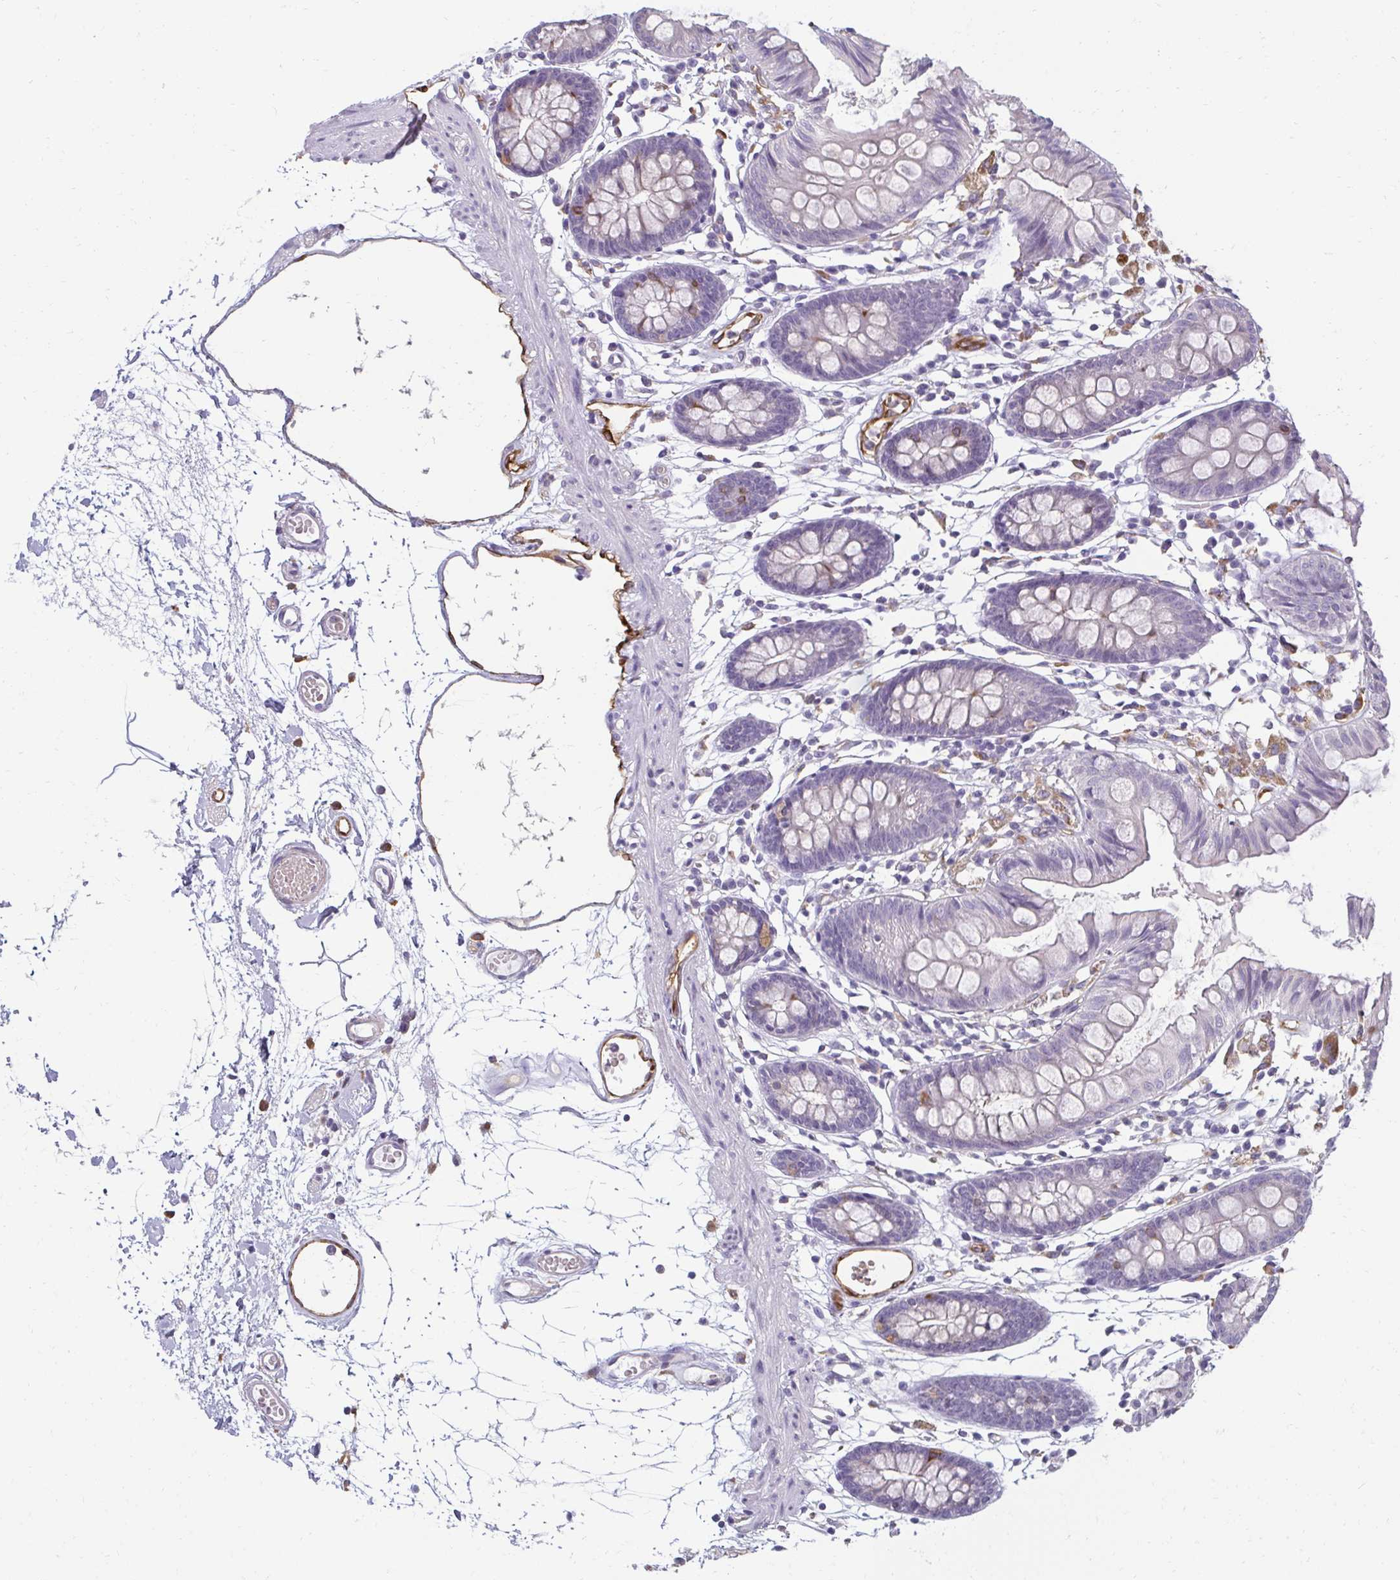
{"staining": {"intensity": "moderate", "quantity": ">75%", "location": "cytoplasmic/membranous"}, "tissue": "colon", "cell_type": "Endothelial cells", "image_type": "normal", "snomed": [{"axis": "morphology", "description": "Normal tissue, NOS"}, {"axis": "topography", "description": "Colon"}], "caption": "Protein staining reveals moderate cytoplasmic/membranous positivity in about >75% of endothelial cells in normal colon.", "gene": "PDE2A", "patient": {"sex": "female", "age": 84}}